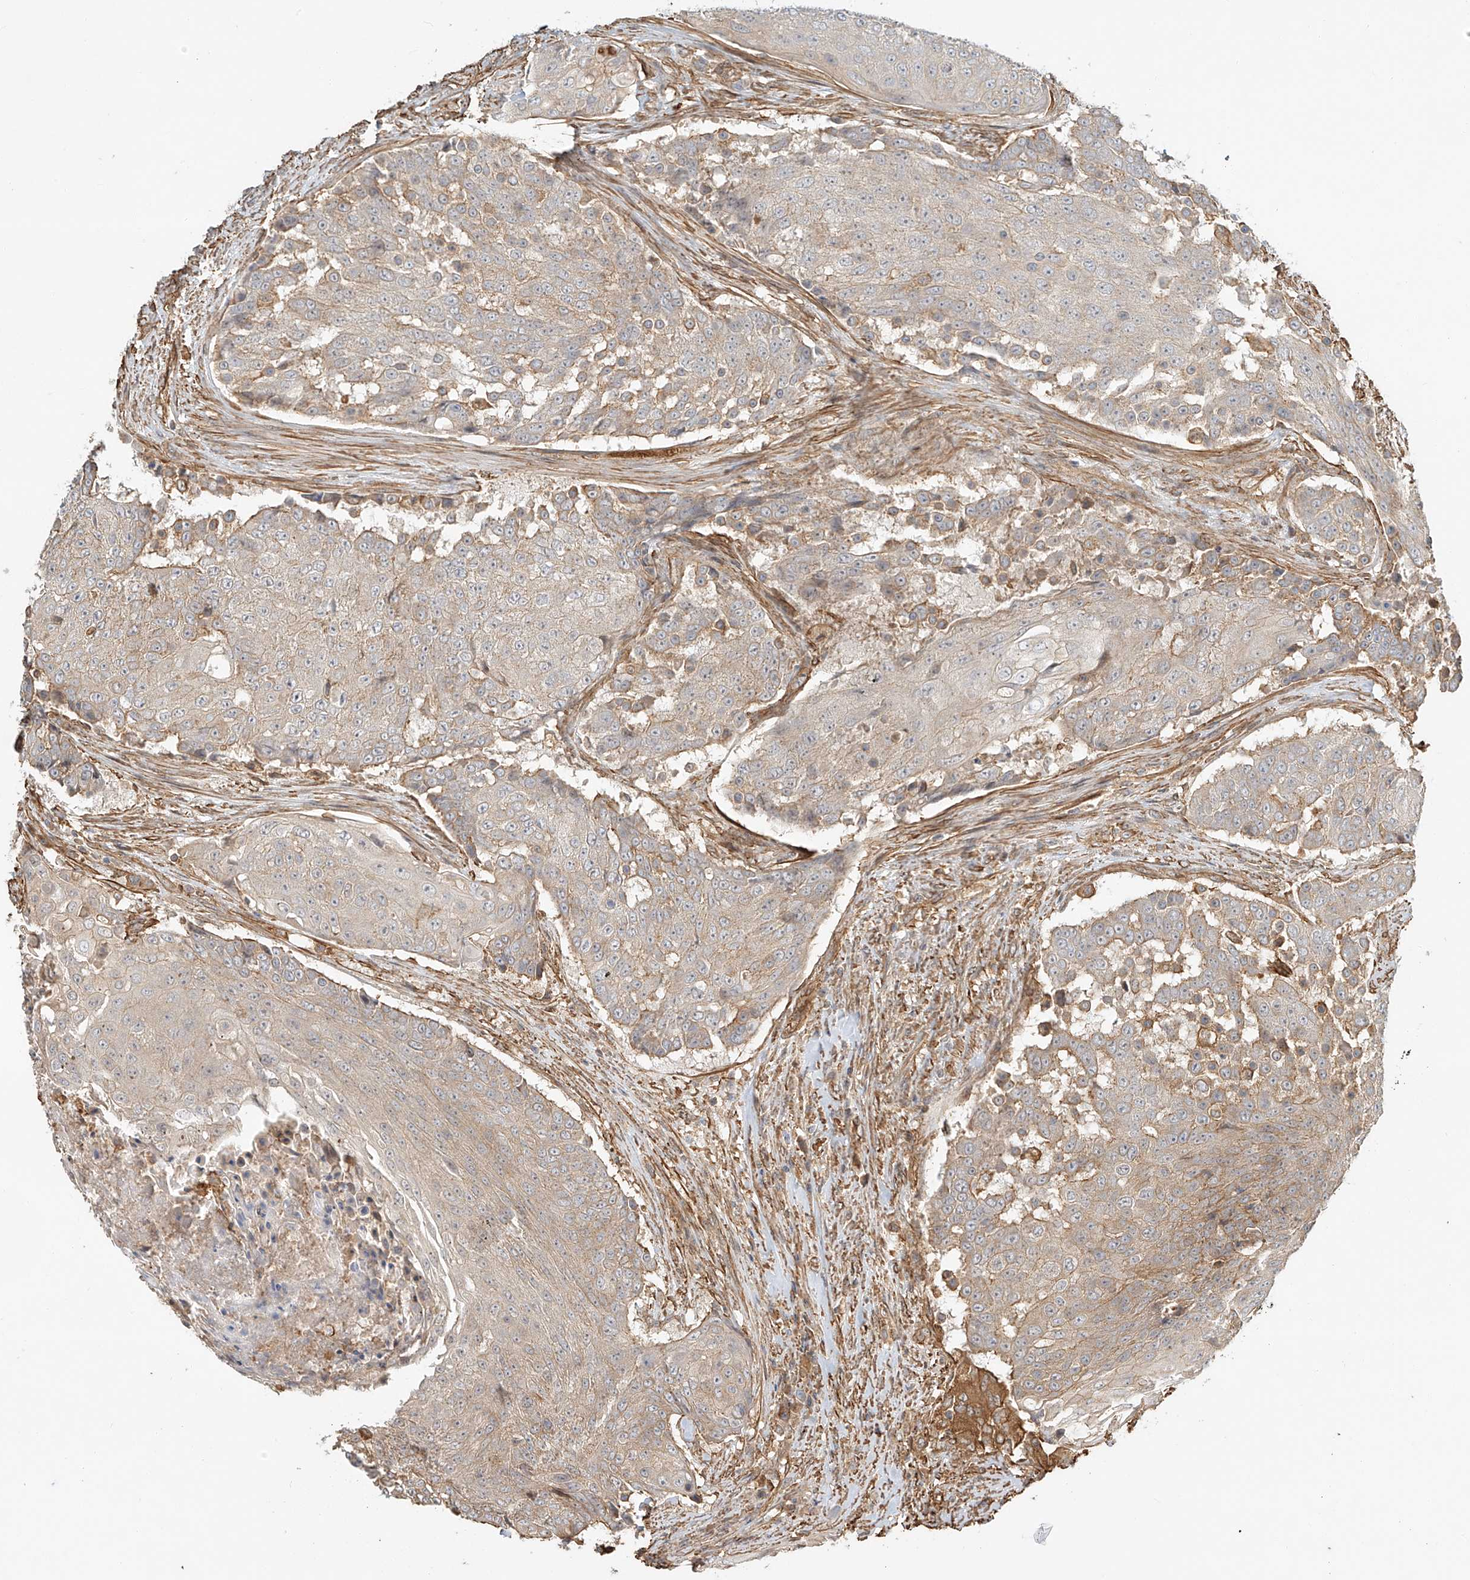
{"staining": {"intensity": "weak", "quantity": "25%-75%", "location": "cytoplasmic/membranous"}, "tissue": "urothelial cancer", "cell_type": "Tumor cells", "image_type": "cancer", "snomed": [{"axis": "morphology", "description": "Urothelial carcinoma, High grade"}, {"axis": "topography", "description": "Urinary bladder"}], "caption": "This is an image of immunohistochemistry (IHC) staining of urothelial cancer, which shows weak positivity in the cytoplasmic/membranous of tumor cells.", "gene": "CSMD3", "patient": {"sex": "female", "age": 63}}